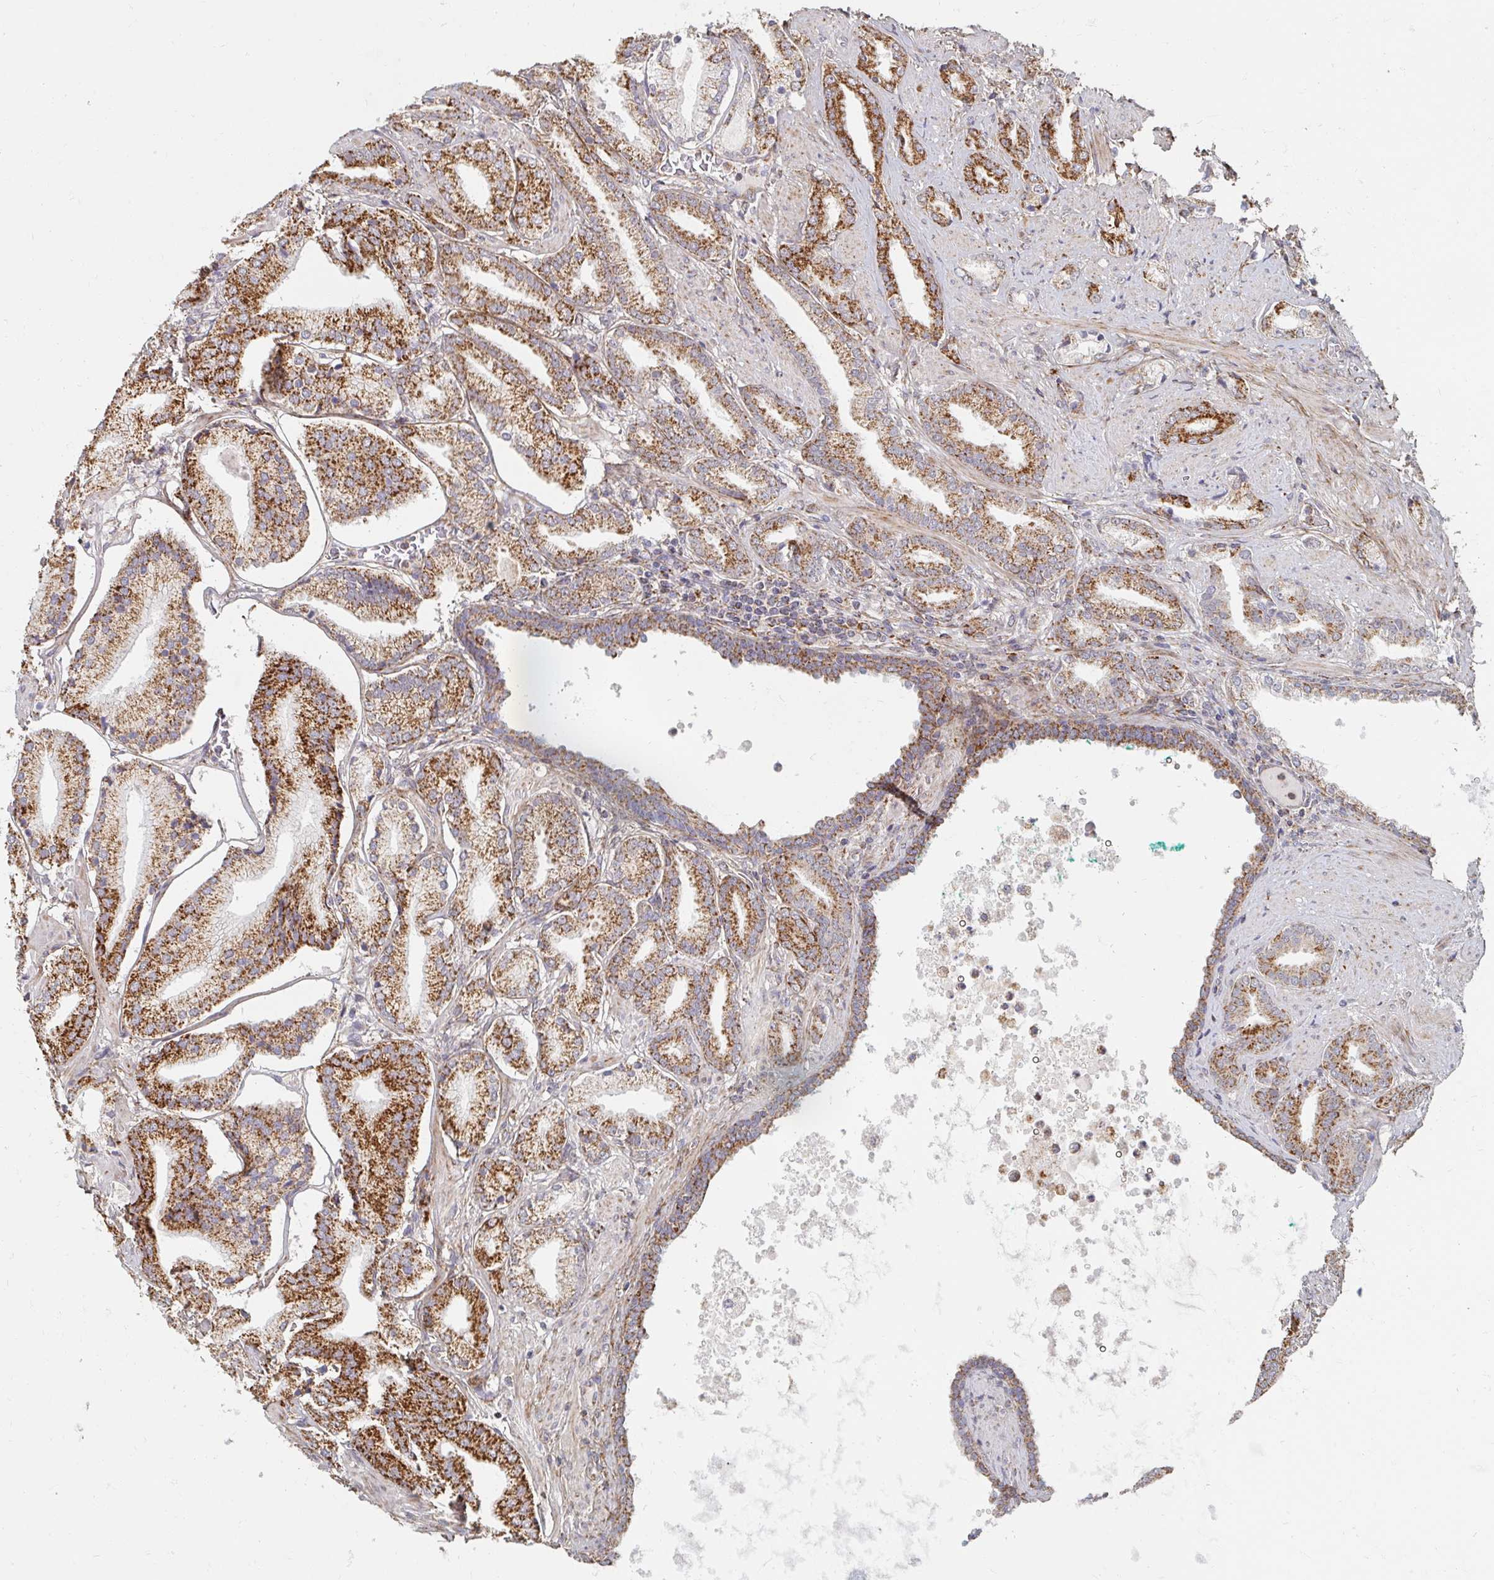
{"staining": {"intensity": "moderate", "quantity": ">75%", "location": "cytoplasmic/membranous"}, "tissue": "prostate cancer", "cell_type": "Tumor cells", "image_type": "cancer", "snomed": [{"axis": "morphology", "description": "Adenocarcinoma, High grade"}, {"axis": "topography", "description": "Prostate"}], "caption": "Prostate cancer (high-grade adenocarcinoma) was stained to show a protein in brown. There is medium levels of moderate cytoplasmic/membranous positivity in about >75% of tumor cells.", "gene": "MAVS", "patient": {"sex": "male", "age": 56}}